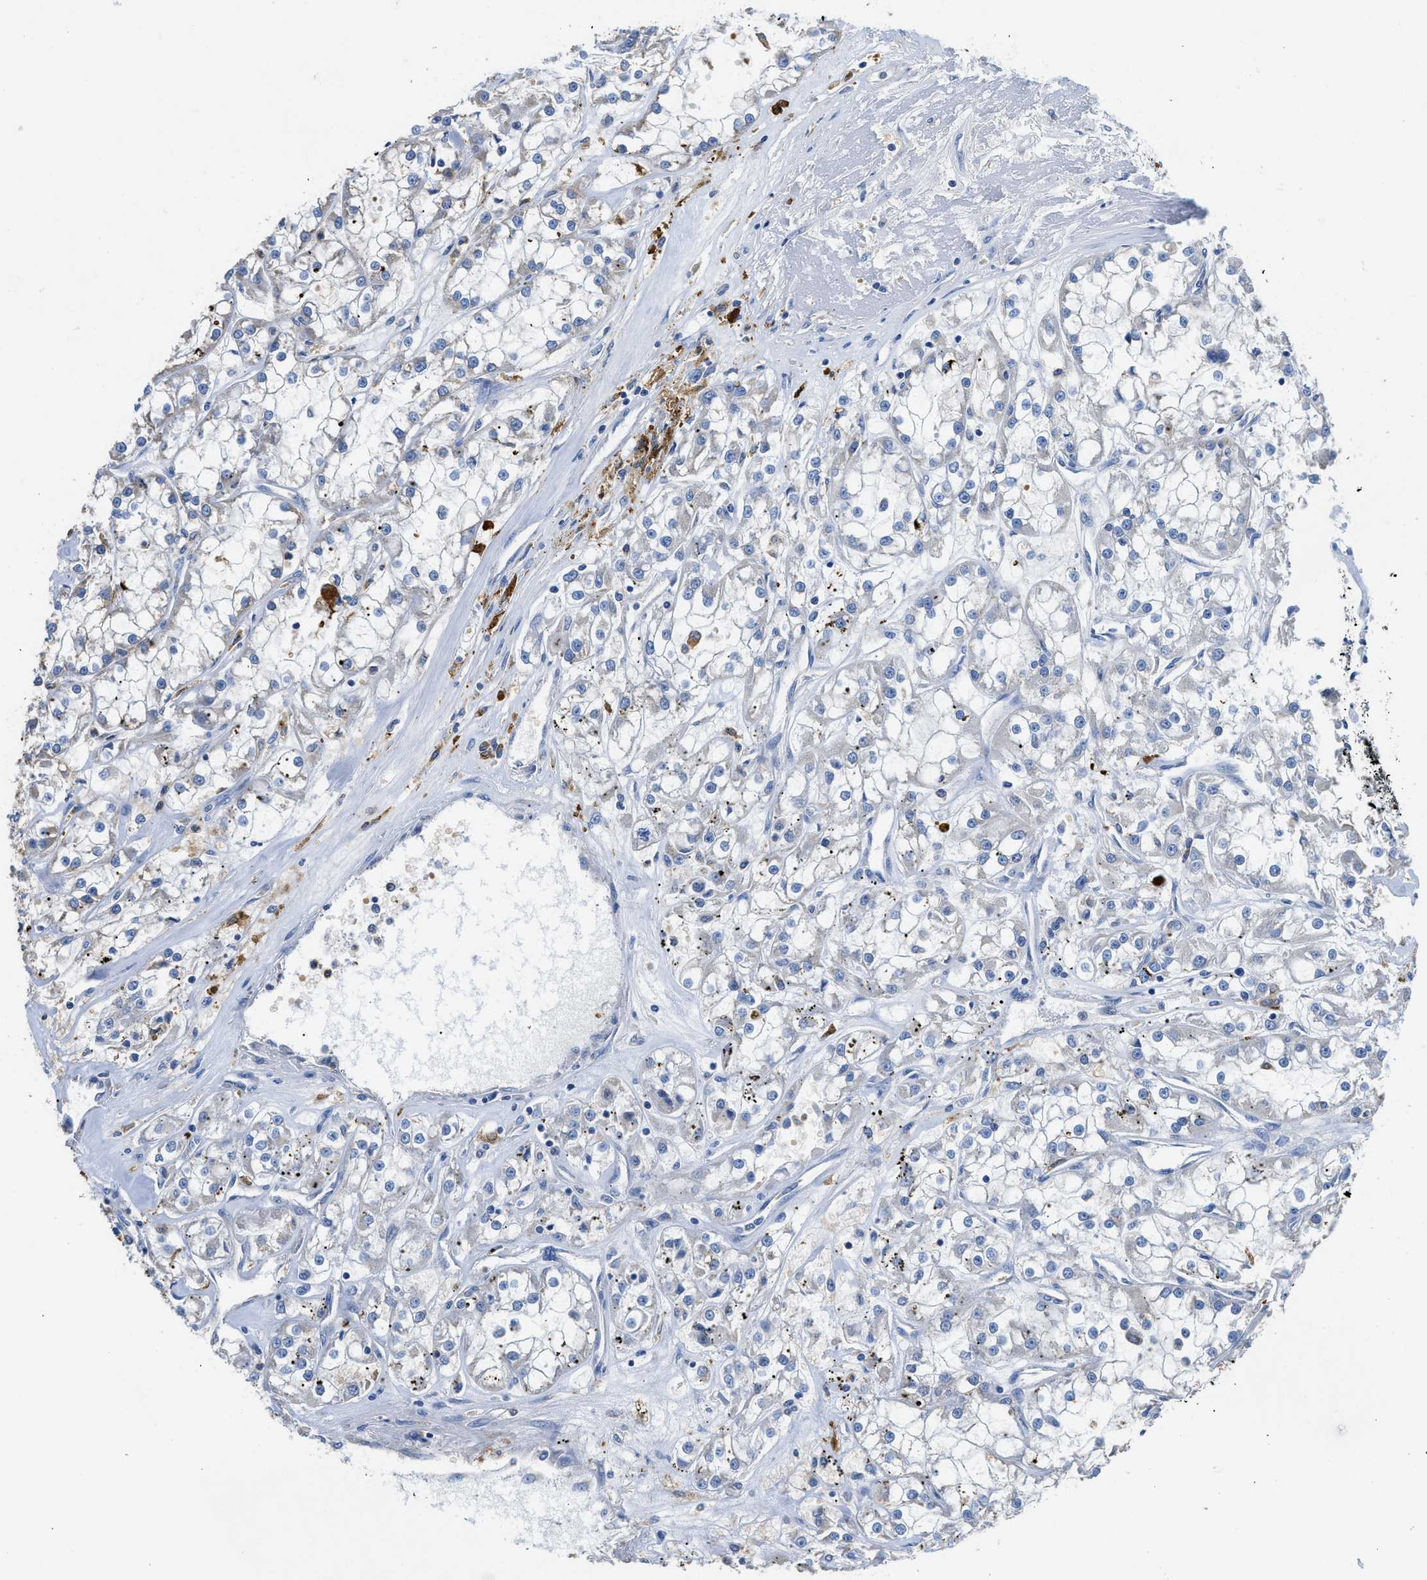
{"staining": {"intensity": "negative", "quantity": "none", "location": "none"}, "tissue": "renal cancer", "cell_type": "Tumor cells", "image_type": "cancer", "snomed": [{"axis": "morphology", "description": "Adenocarcinoma, NOS"}, {"axis": "topography", "description": "Kidney"}], "caption": "Adenocarcinoma (renal) was stained to show a protein in brown. There is no significant expression in tumor cells. The staining was performed using DAB to visualize the protein expression in brown, while the nuclei were stained in blue with hematoxylin (Magnification: 20x).", "gene": "NEB", "patient": {"sex": "female", "age": 52}}